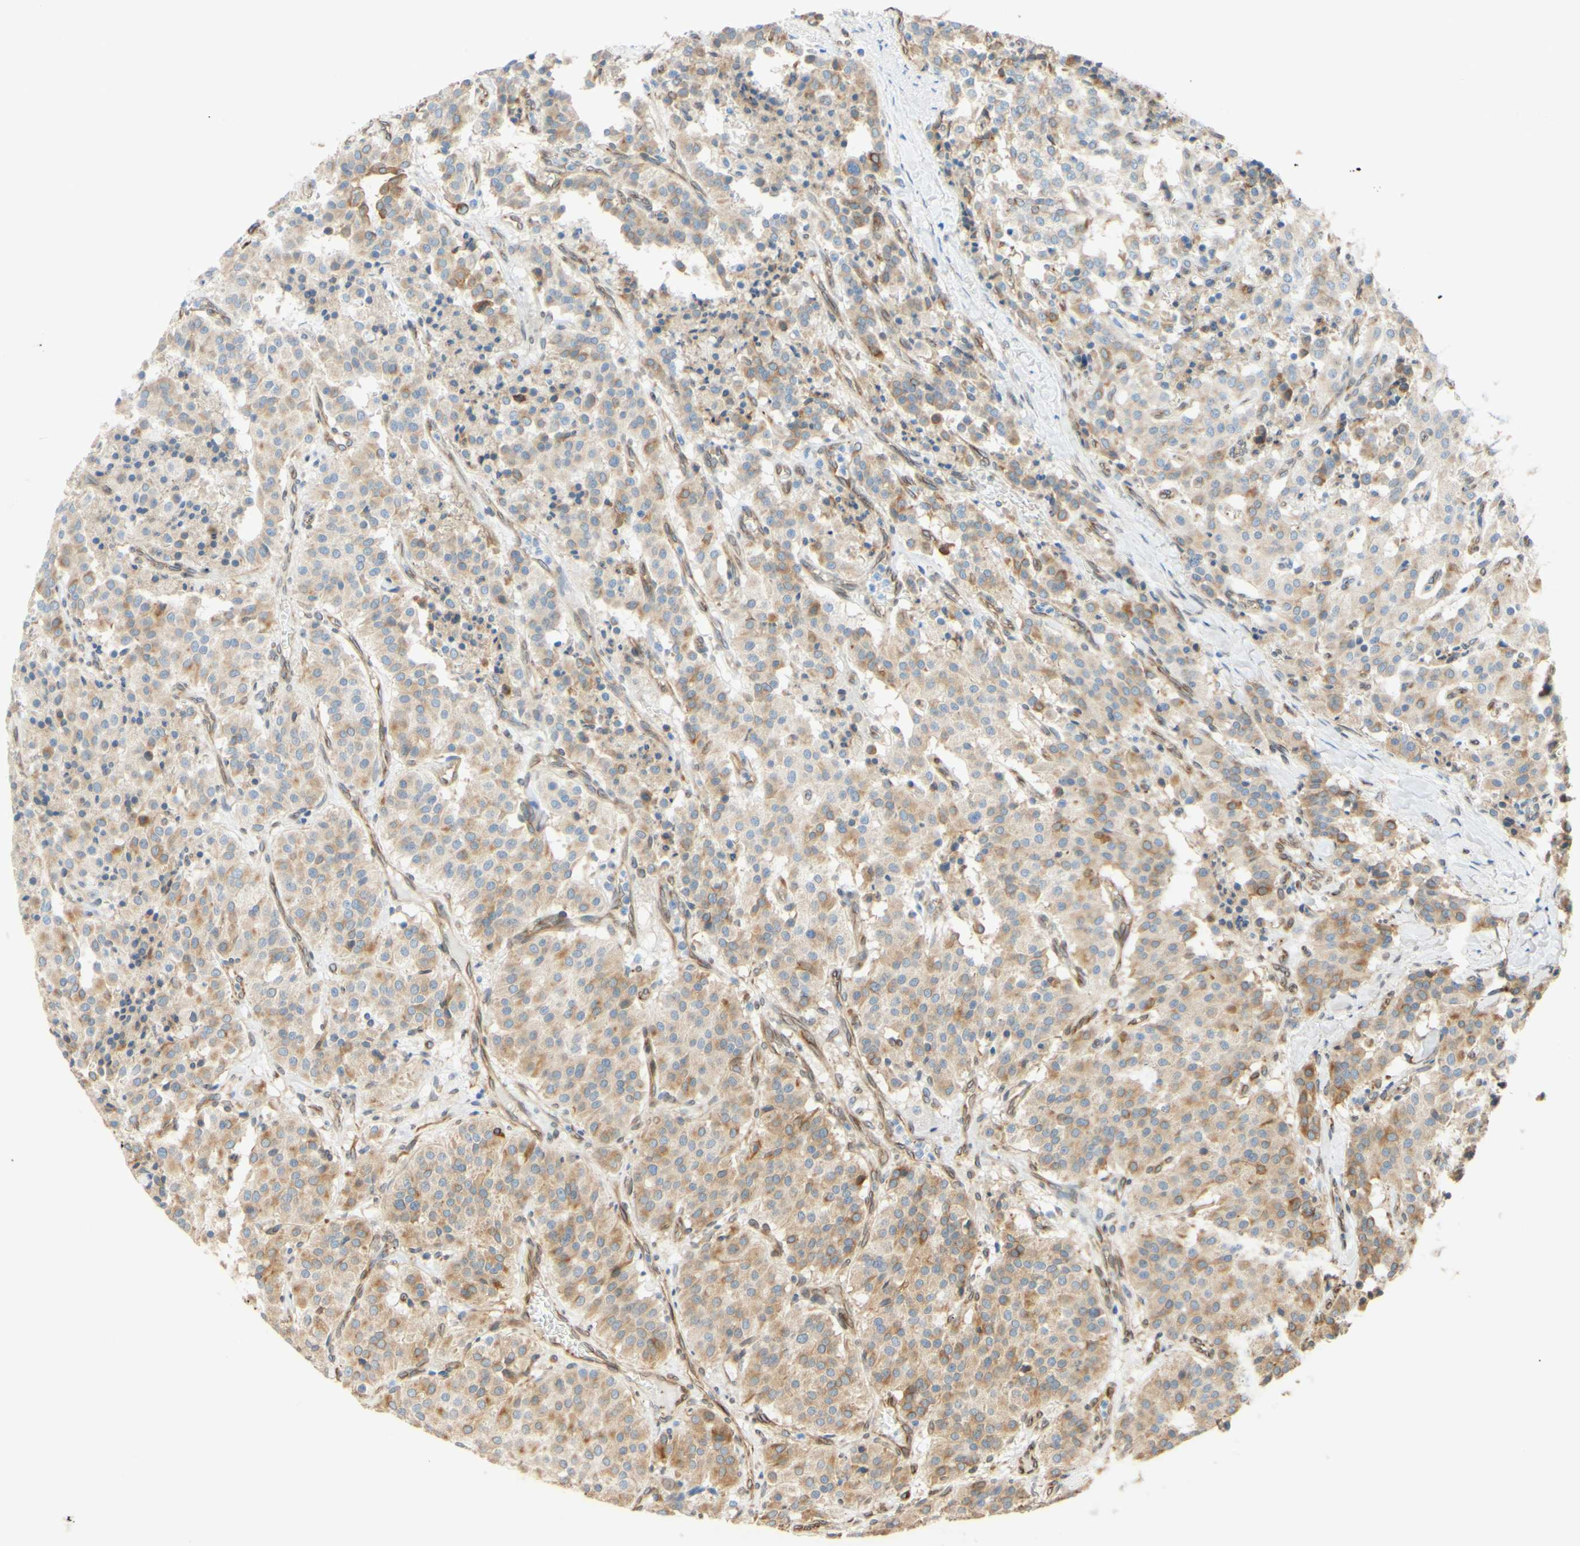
{"staining": {"intensity": "moderate", "quantity": "25%-75%", "location": "cytoplasmic/membranous"}, "tissue": "carcinoid", "cell_type": "Tumor cells", "image_type": "cancer", "snomed": [{"axis": "morphology", "description": "Carcinoid, malignant, NOS"}, {"axis": "topography", "description": "Lung"}], "caption": "High-magnification brightfield microscopy of carcinoid (malignant) stained with DAB (3,3'-diaminobenzidine) (brown) and counterstained with hematoxylin (blue). tumor cells exhibit moderate cytoplasmic/membranous positivity is seen in about25%-75% of cells.", "gene": "ENDOD1", "patient": {"sex": "male", "age": 30}}